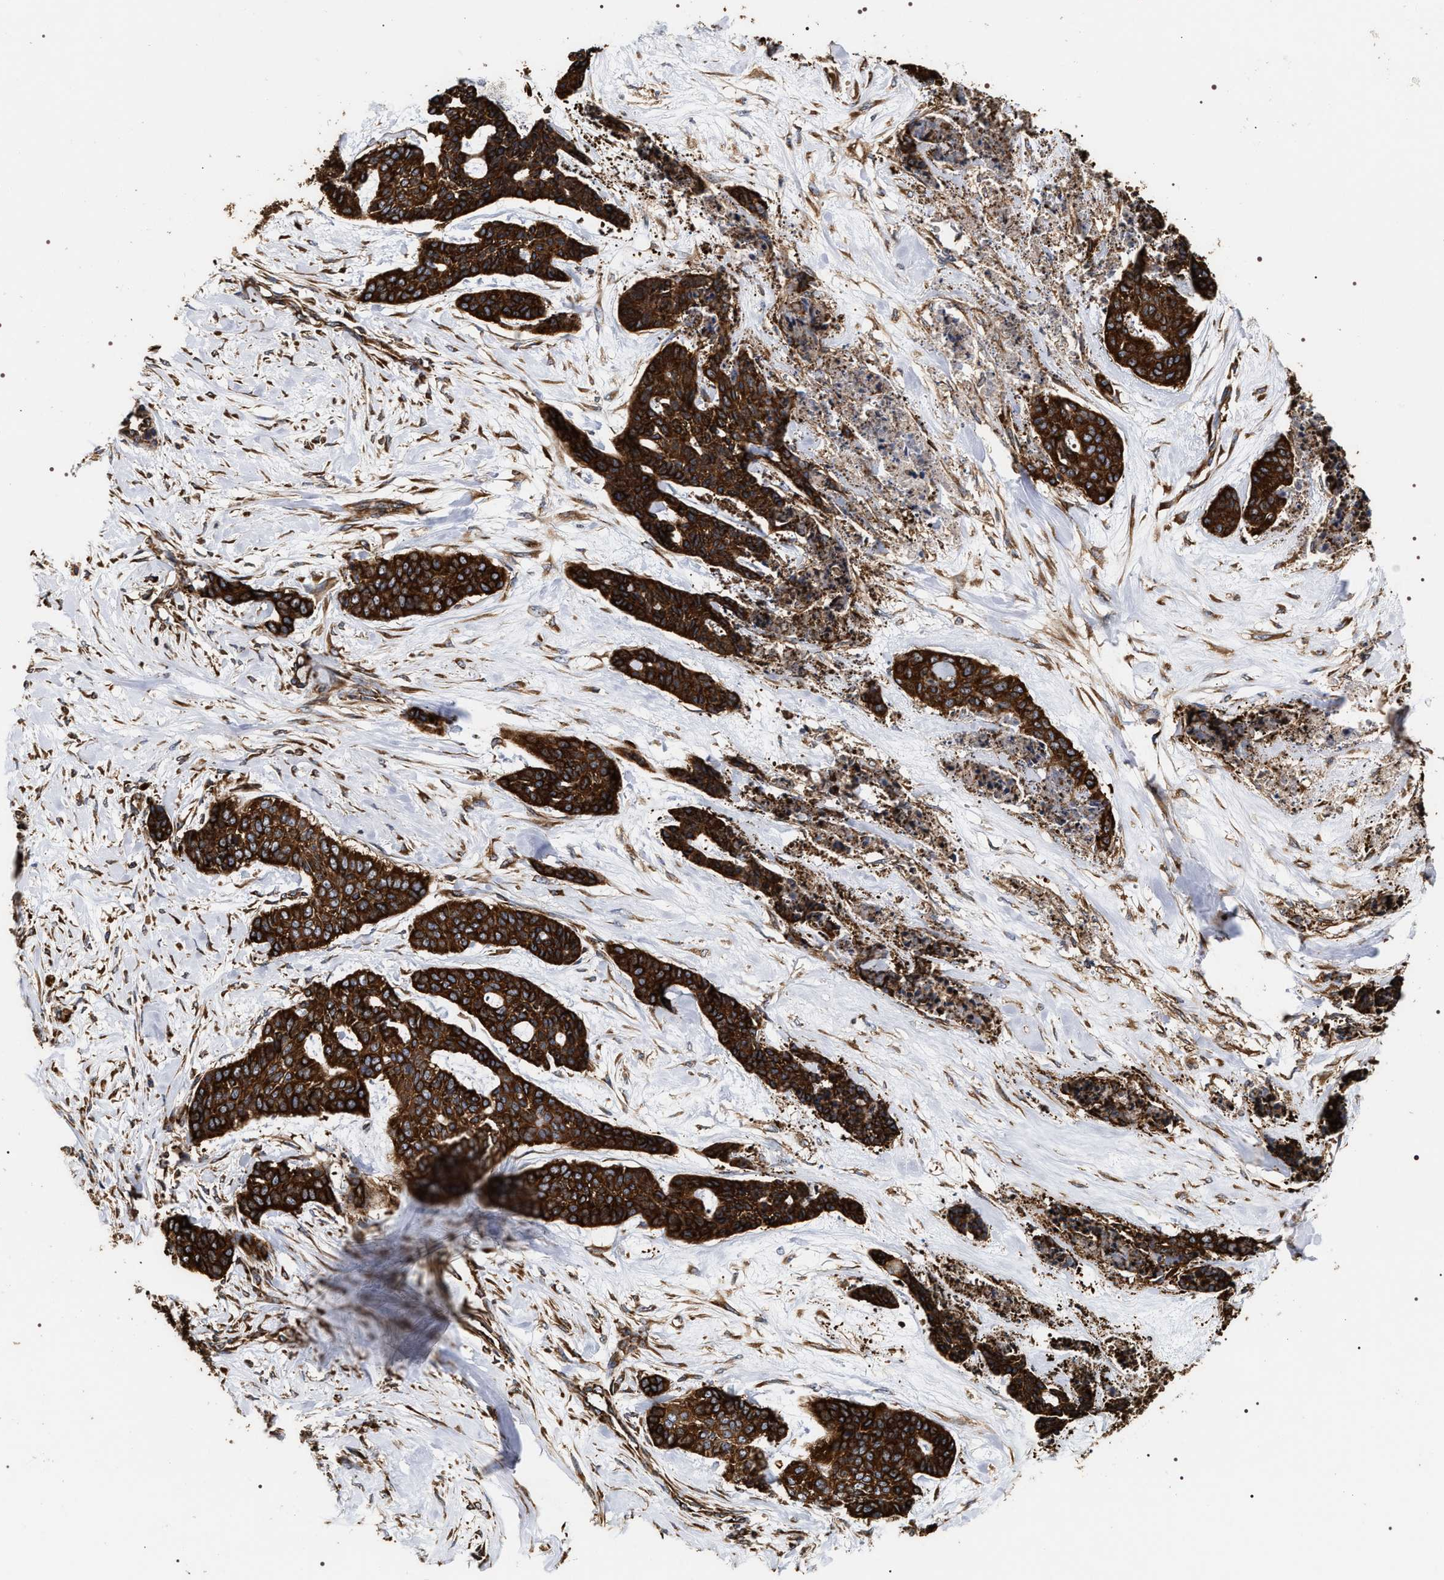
{"staining": {"intensity": "strong", "quantity": ">75%", "location": "cytoplasmic/membranous"}, "tissue": "skin cancer", "cell_type": "Tumor cells", "image_type": "cancer", "snomed": [{"axis": "morphology", "description": "Basal cell carcinoma"}, {"axis": "topography", "description": "Skin"}], "caption": "Approximately >75% of tumor cells in human skin basal cell carcinoma demonstrate strong cytoplasmic/membranous protein positivity as visualized by brown immunohistochemical staining.", "gene": "SERBP1", "patient": {"sex": "female", "age": 64}}